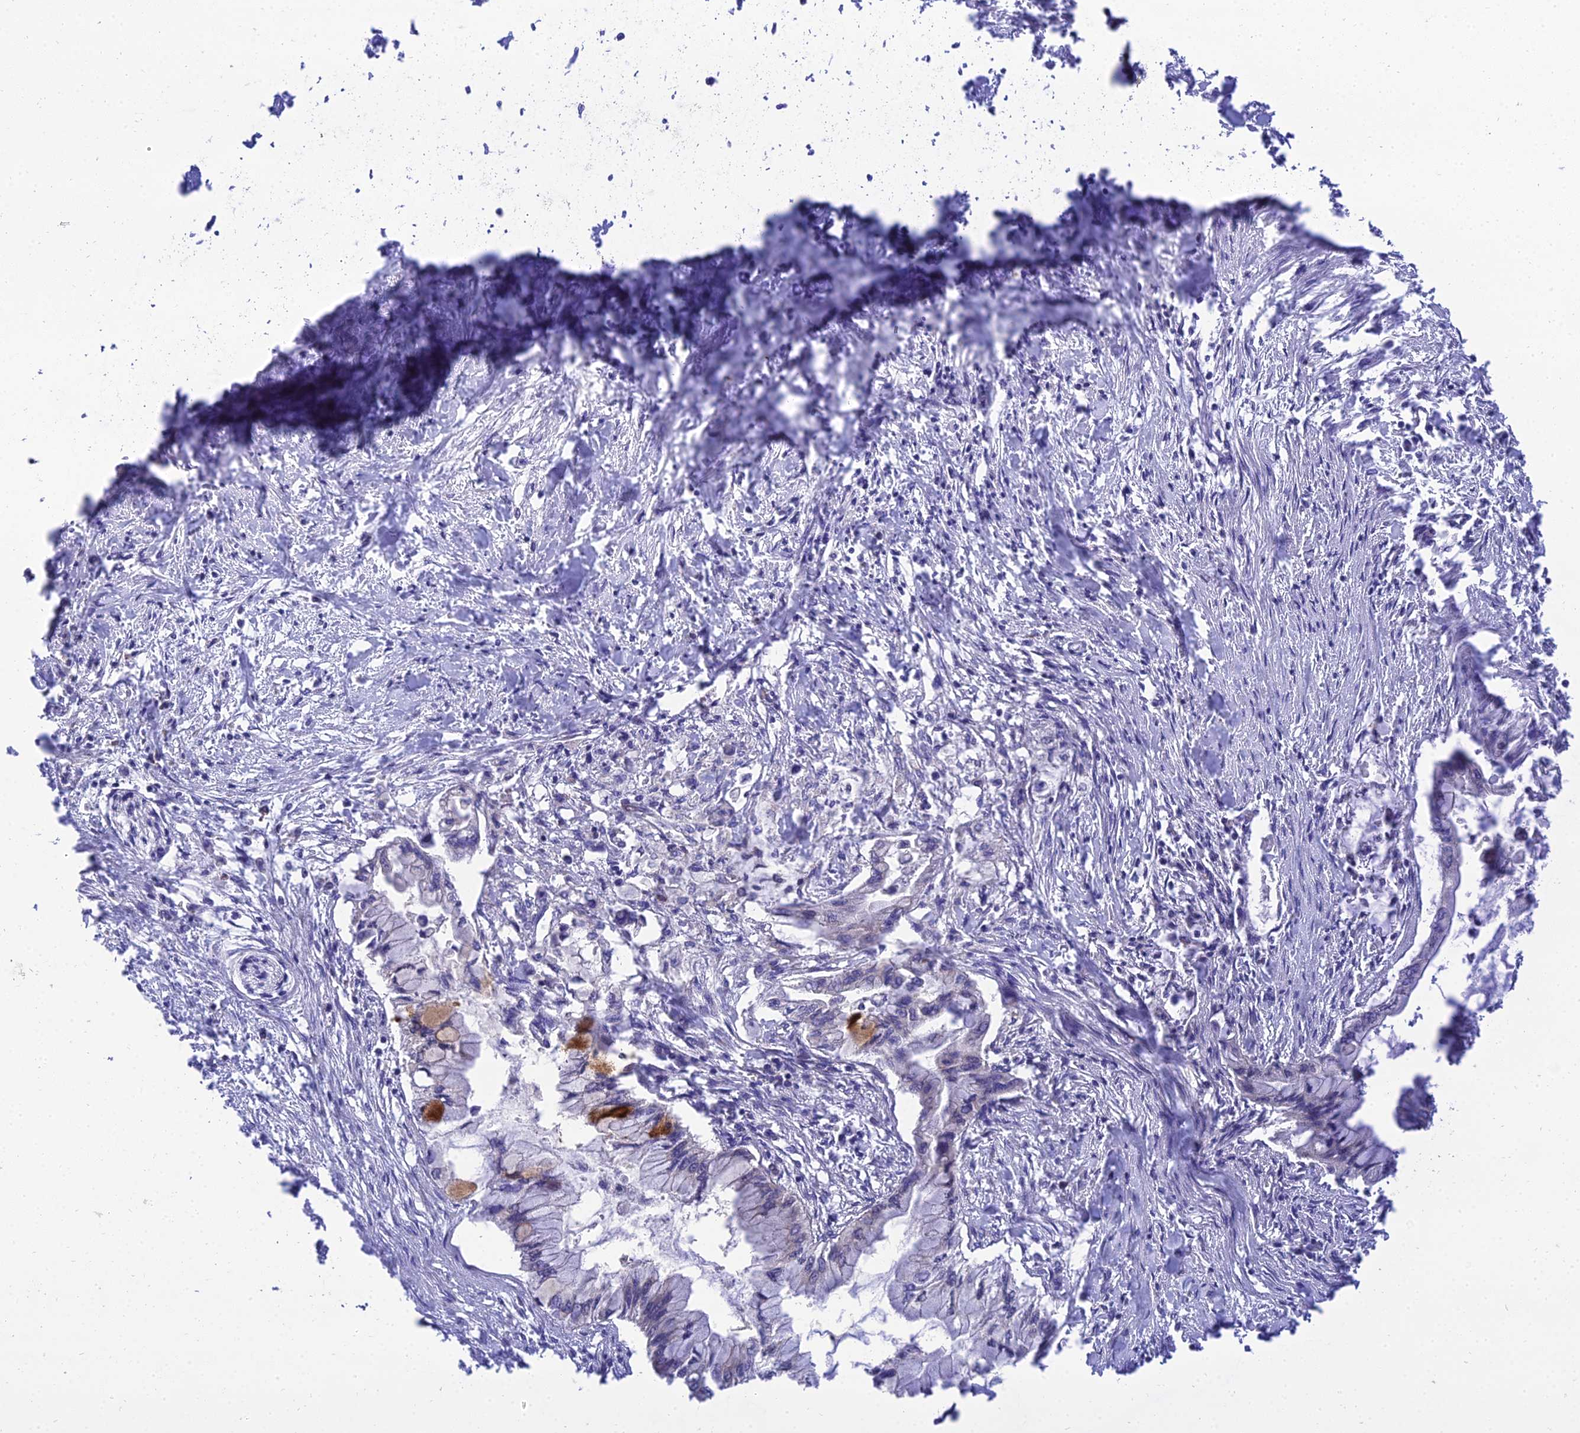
{"staining": {"intensity": "weak", "quantity": "<25%", "location": "cytoplasmic/membranous"}, "tissue": "pancreatic cancer", "cell_type": "Tumor cells", "image_type": "cancer", "snomed": [{"axis": "morphology", "description": "Adenocarcinoma, NOS"}, {"axis": "topography", "description": "Pancreas"}], "caption": "Tumor cells show no significant protein expression in pancreatic cancer (adenocarcinoma).", "gene": "CLCN7", "patient": {"sex": "male", "age": 48}}